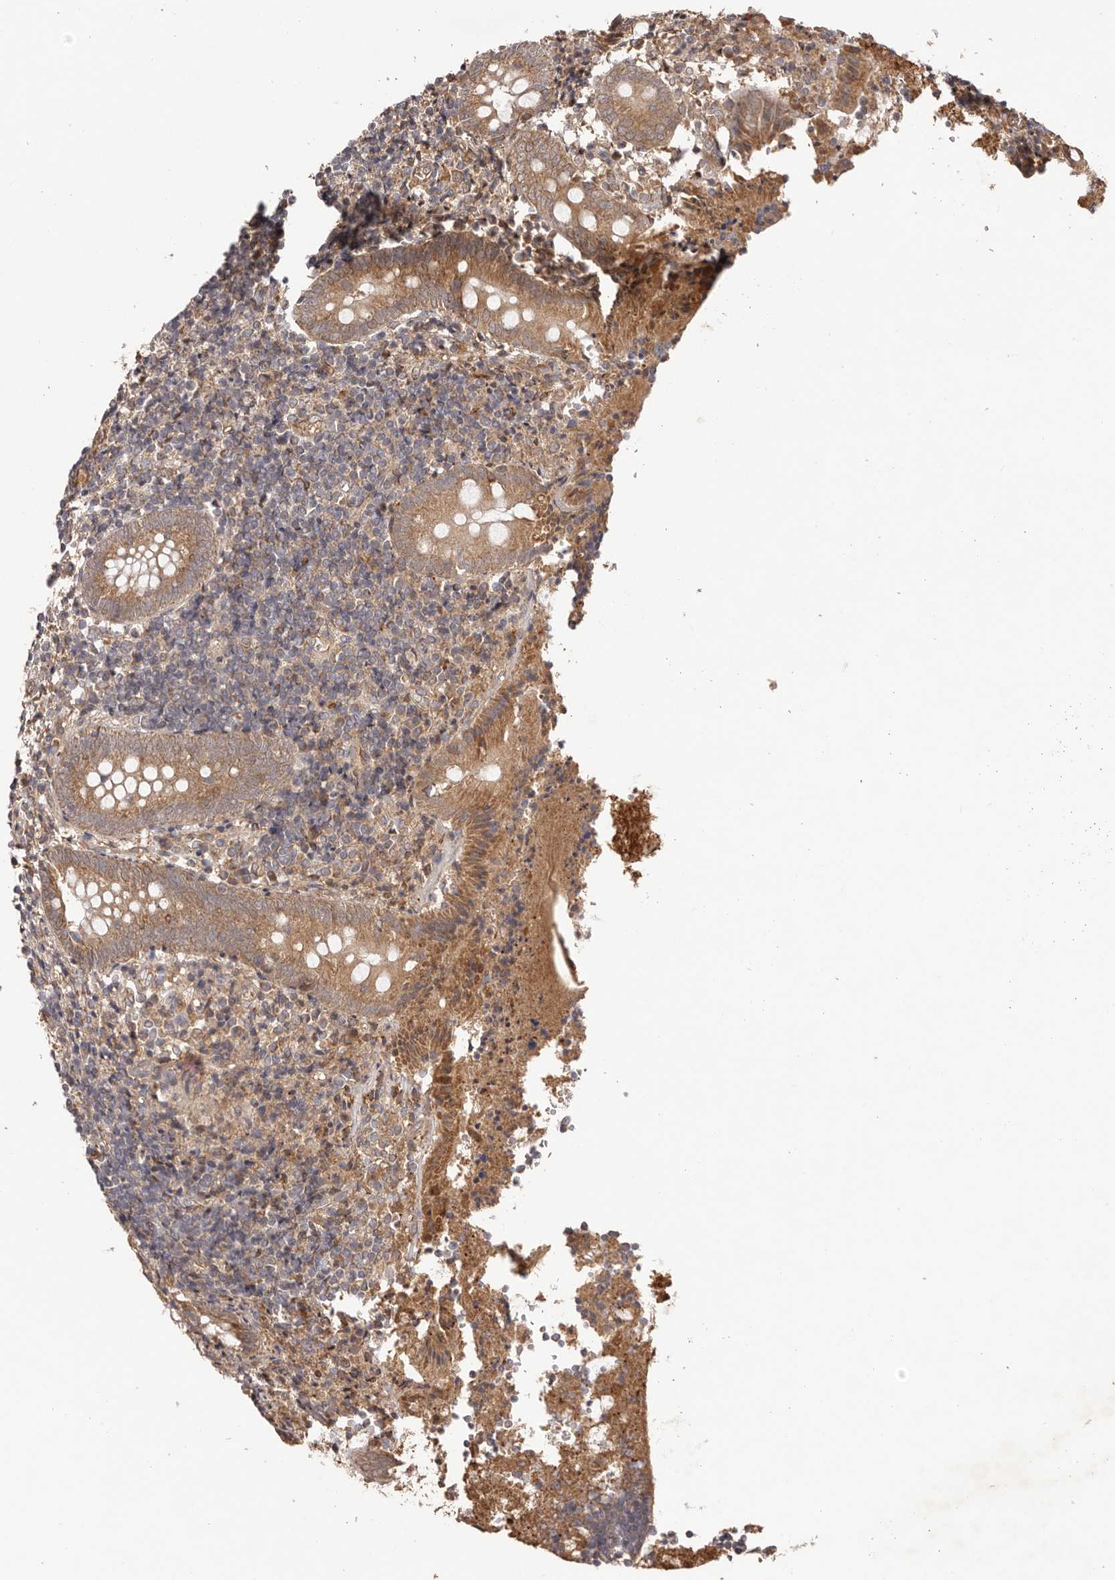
{"staining": {"intensity": "moderate", "quantity": ">75%", "location": "cytoplasmic/membranous"}, "tissue": "appendix", "cell_type": "Glandular cells", "image_type": "normal", "snomed": [{"axis": "morphology", "description": "Normal tissue, NOS"}, {"axis": "topography", "description": "Appendix"}], "caption": "The micrograph reveals immunohistochemical staining of benign appendix. There is moderate cytoplasmic/membranous staining is seen in about >75% of glandular cells. Using DAB (3,3'-diaminobenzidine) (brown) and hematoxylin (blue) stains, captured at high magnification using brightfield microscopy.", "gene": "UBR2", "patient": {"sex": "female", "age": 17}}